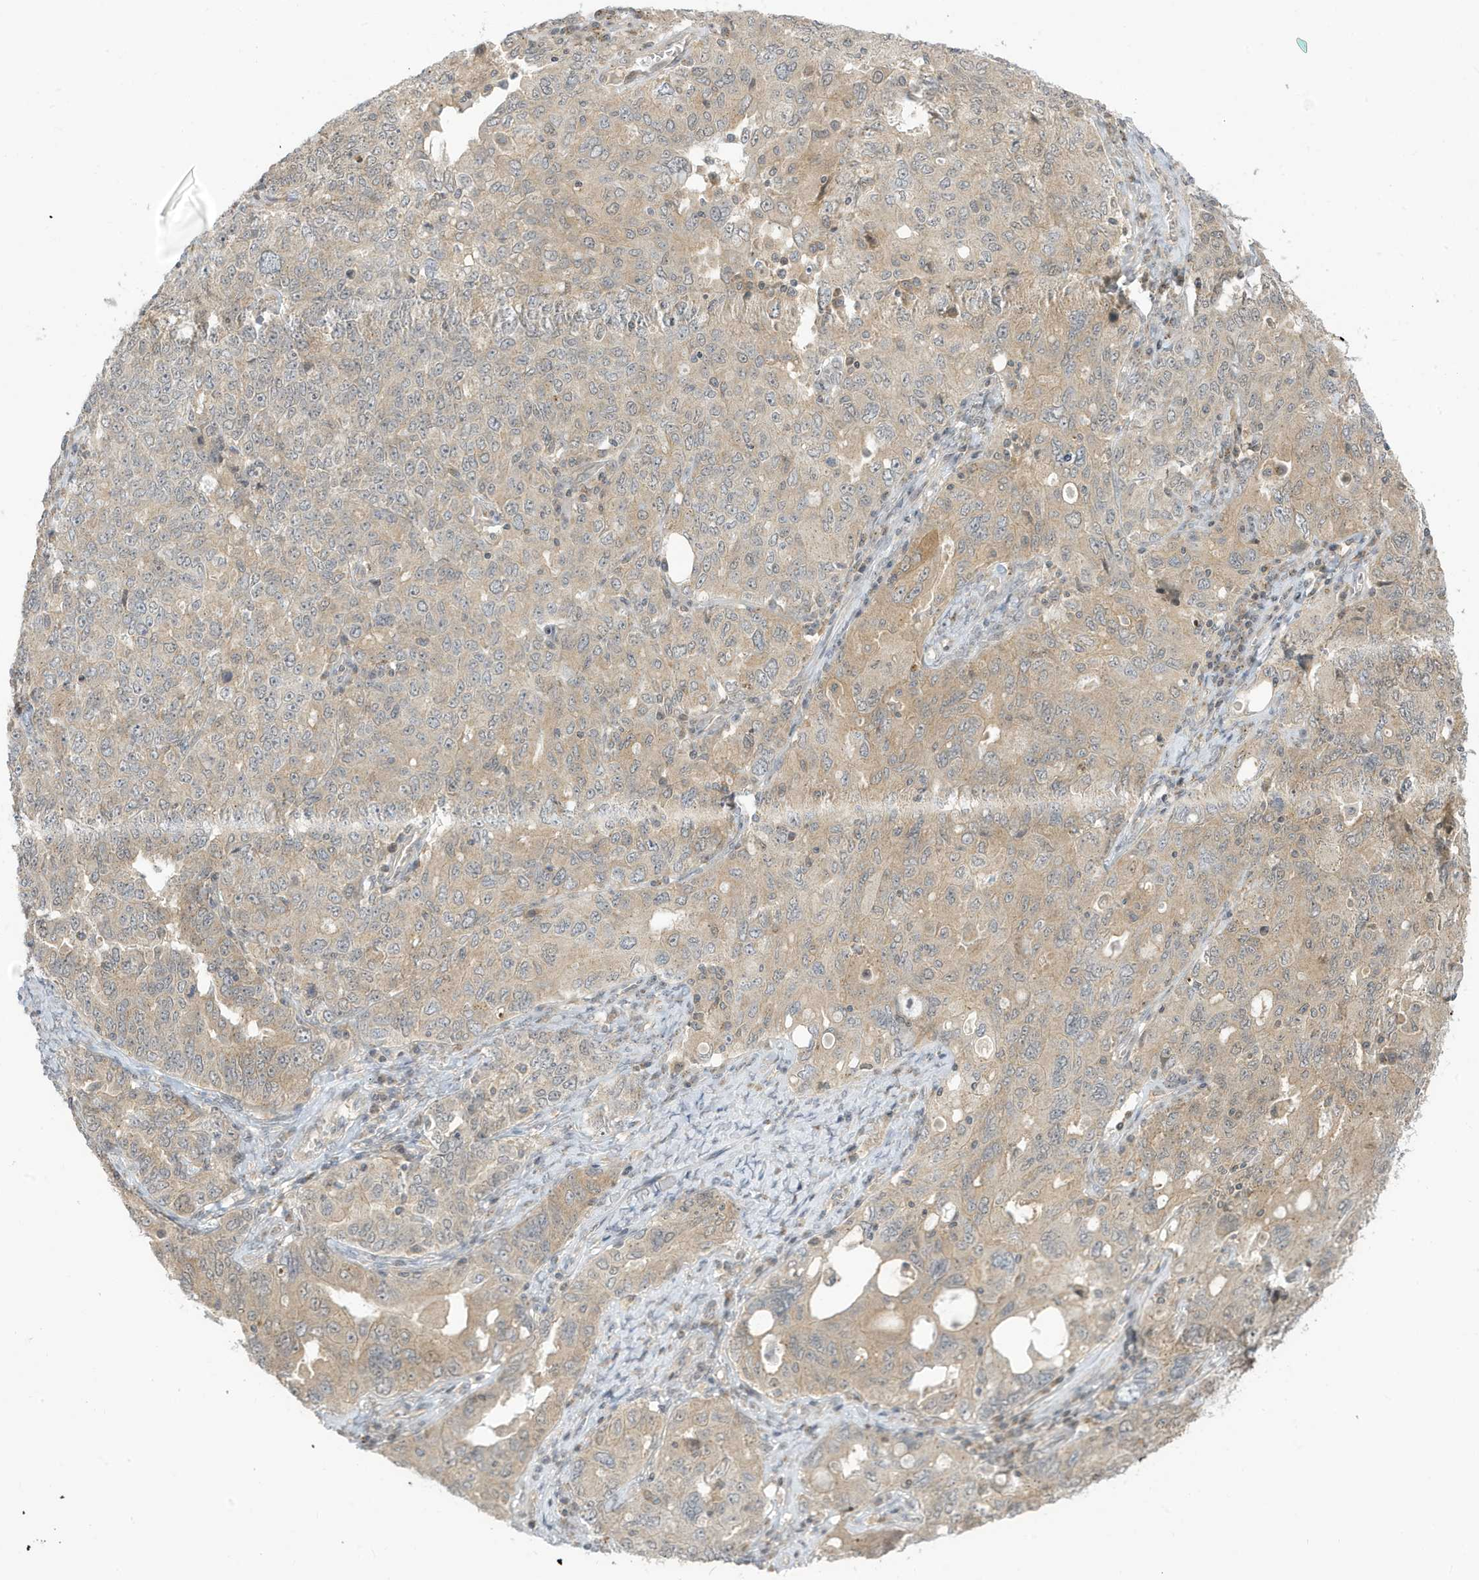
{"staining": {"intensity": "weak", "quantity": ">75%", "location": "cytoplasmic/membranous"}, "tissue": "ovarian cancer", "cell_type": "Tumor cells", "image_type": "cancer", "snomed": [{"axis": "morphology", "description": "Carcinoma, endometroid"}, {"axis": "topography", "description": "Ovary"}], "caption": "This micrograph displays immunohistochemistry staining of human endometroid carcinoma (ovarian), with low weak cytoplasmic/membranous positivity in approximately >75% of tumor cells.", "gene": "TAB3", "patient": {"sex": "female", "age": 62}}